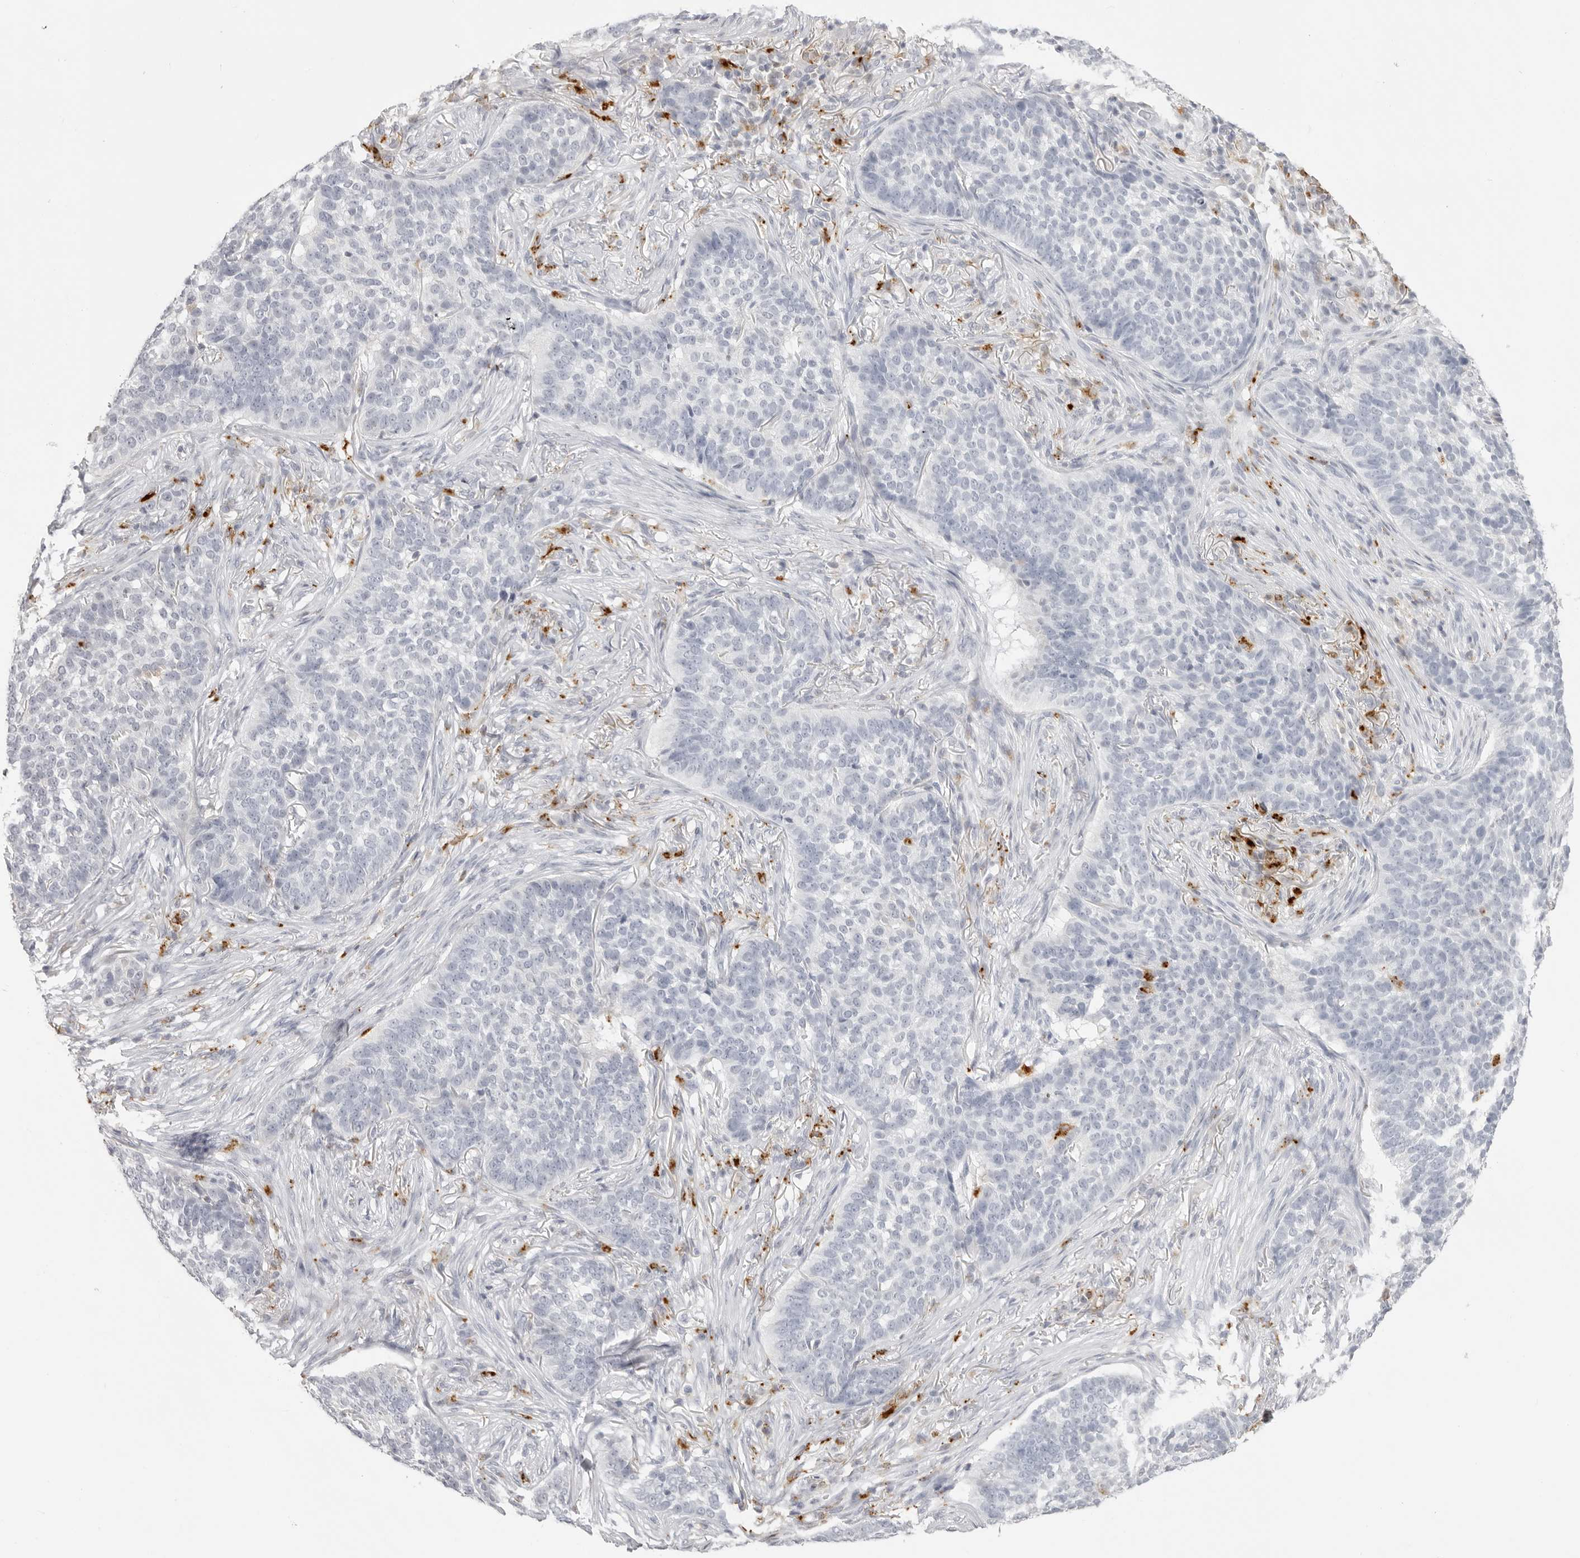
{"staining": {"intensity": "negative", "quantity": "none", "location": "none"}, "tissue": "skin cancer", "cell_type": "Tumor cells", "image_type": "cancer", "snomed": [{"axis": "morphology", "description": "Basal cell carcinoma"}, {"axis": "topography", "description": "Skin"}], "caption": "Immunohistochemistry (IHC) photomicrograph of human skin basal cell carcinoma stained for a protein (brown), which exhibits no staining in tumor cells.", "gene": "IL25", "patient": {"sex": "male", "age": 85}}